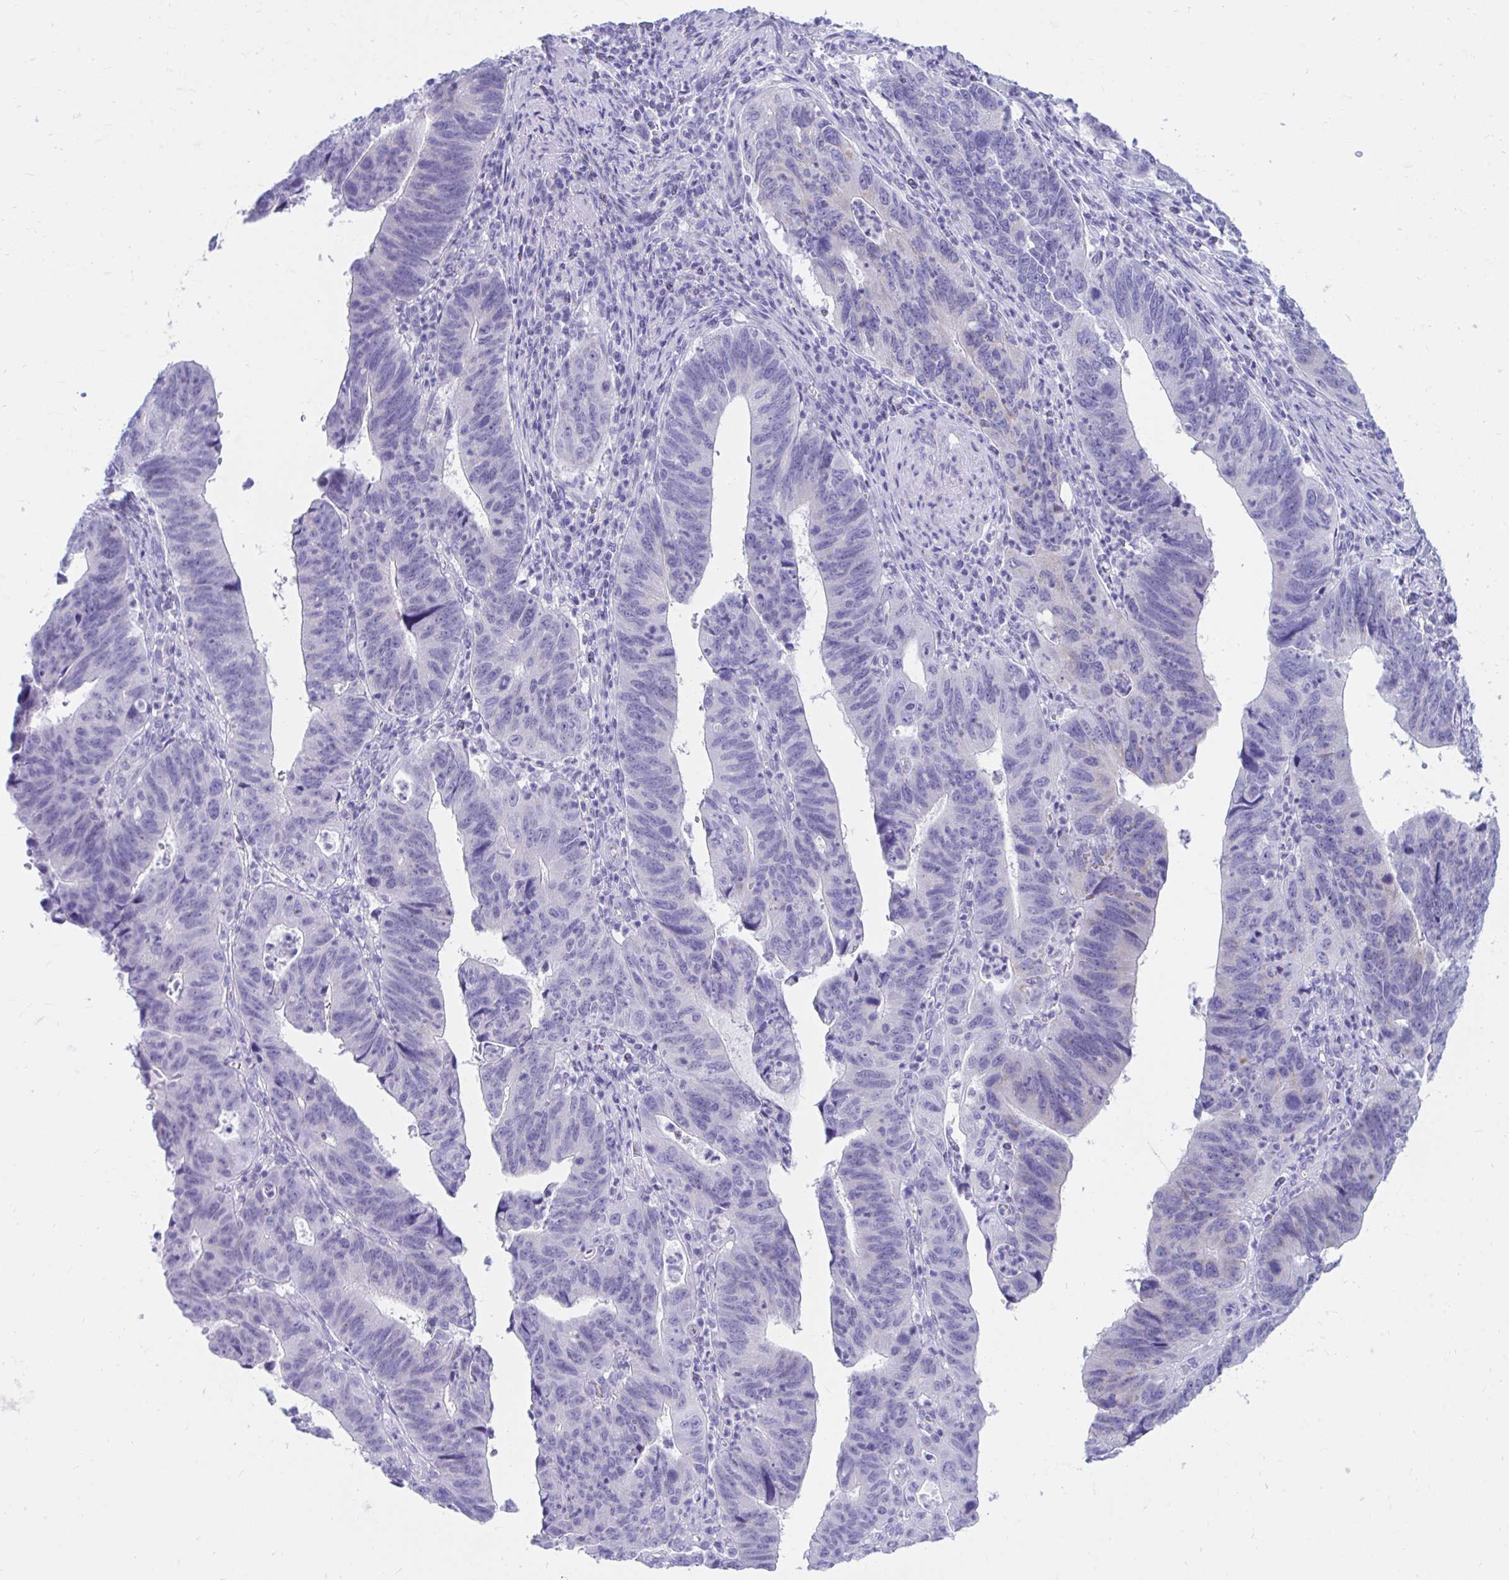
{"staining": {"intensity": "negative", "quantity": "none", "location": "none"}, "tissue": "stomach cancer", "cell_type": "Tumor cells", "image_type": "cancer", "snomed": [{"axis": "morphology", "description": "Adenocarcinoma, NOS"}, {"axis": "topography", "description": "Stomach"}], "caption": "An image of stomach adenocarcinoma stained for a protein shows no brown staining in tumor cells.", "gene": "SHISA8", "patient": {"sex": "male", "age": 59}}